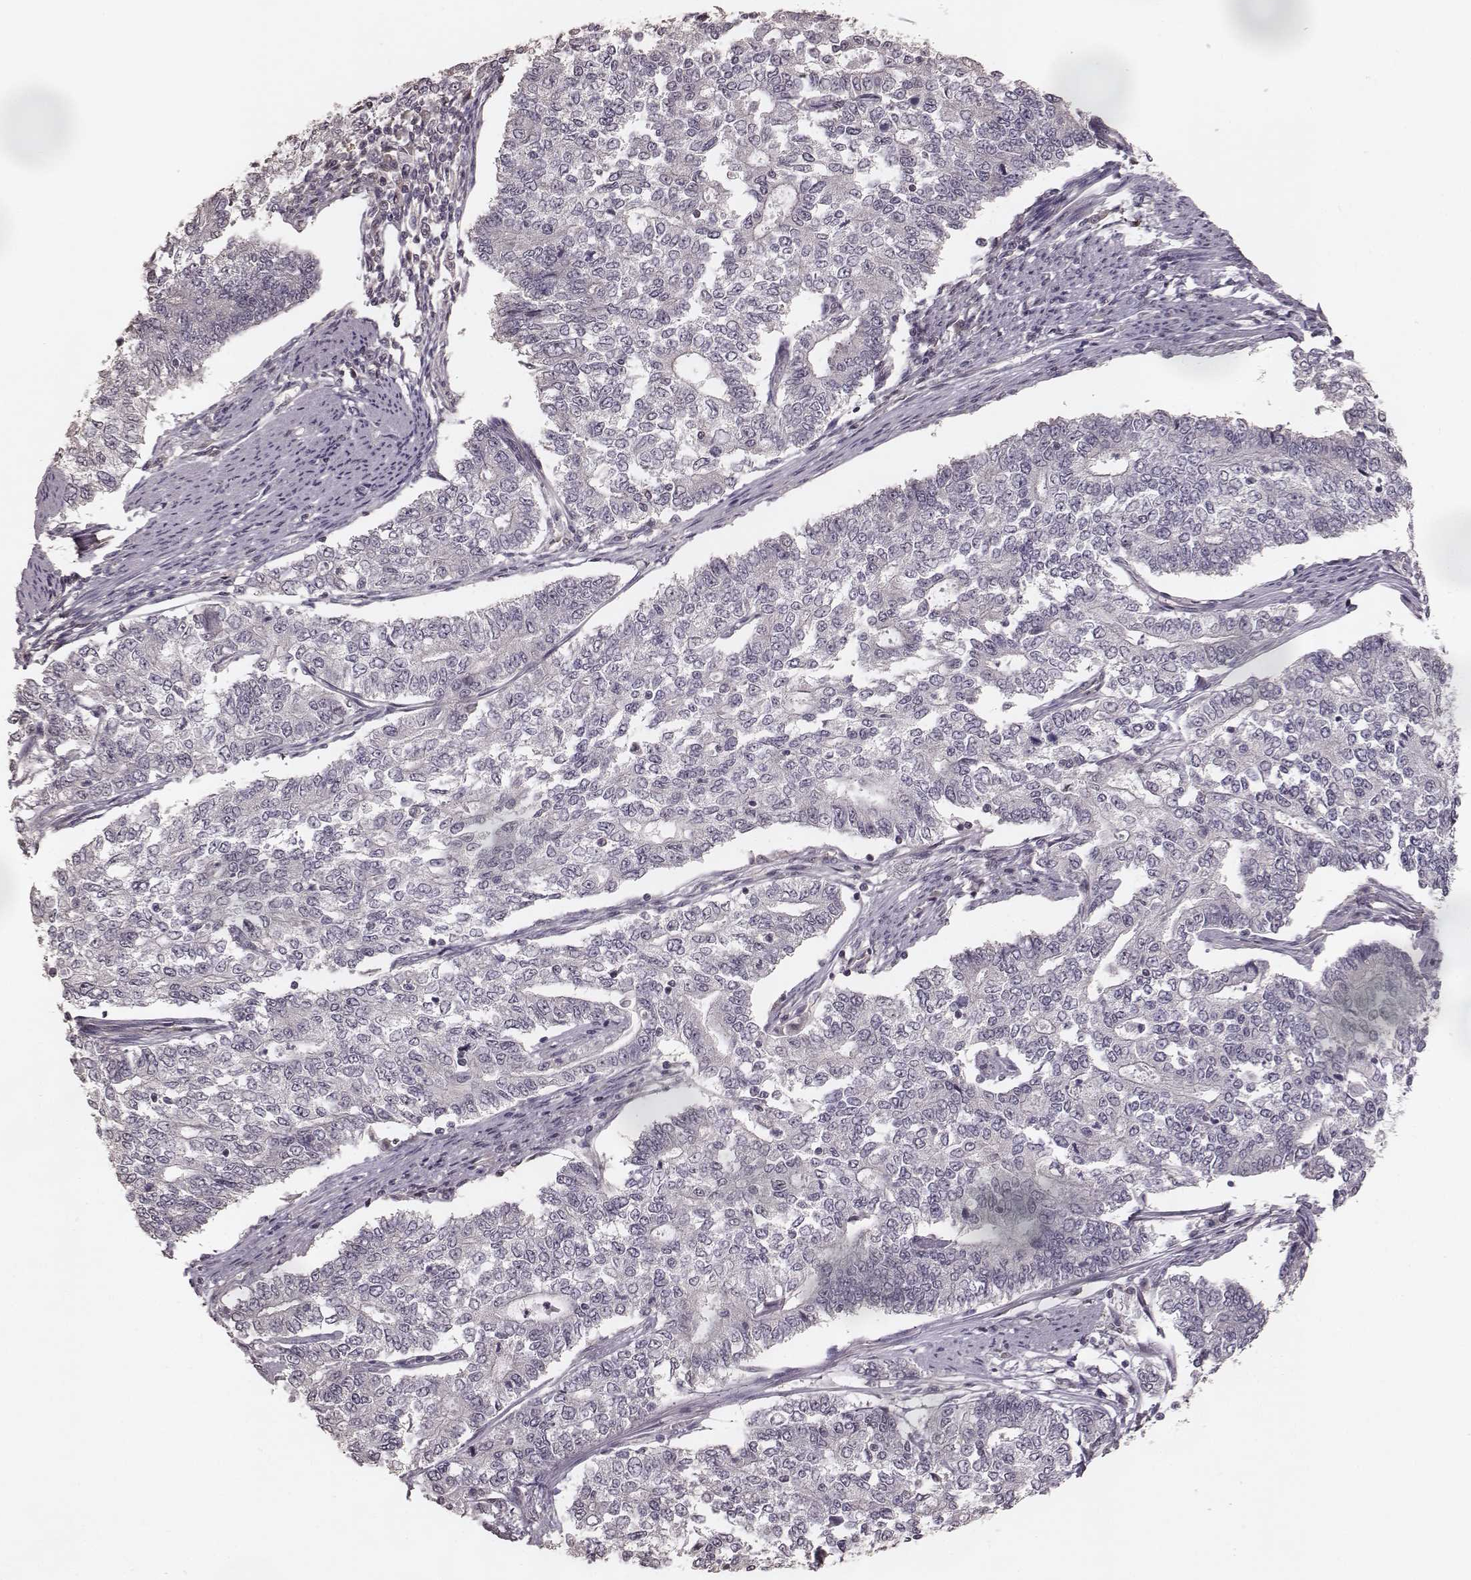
{"staining": {"intensity": "negative", "quantity": "none", "location": "none"}, "tissue": "endometrial cancer", "cell_type": "Tumor cells", "image_type": "cancer", "snomed": [{"axis": "morphology", "description": "Adenocarcinoma, NOS"}, {"axis": "topography", "description": "Uterus"}], "caption": "An immunohistochemistry histopathology image of endometrial cancer (adenocarcinoma) is shown. There is no staining in tumor cells of endometrial cancer (adenocarcinoma). (DAB (3,3'-diaminobenzidine) IHC, high magnification).", "gene": "LY6K", "patient": {"sex": "female", "age": 59}}